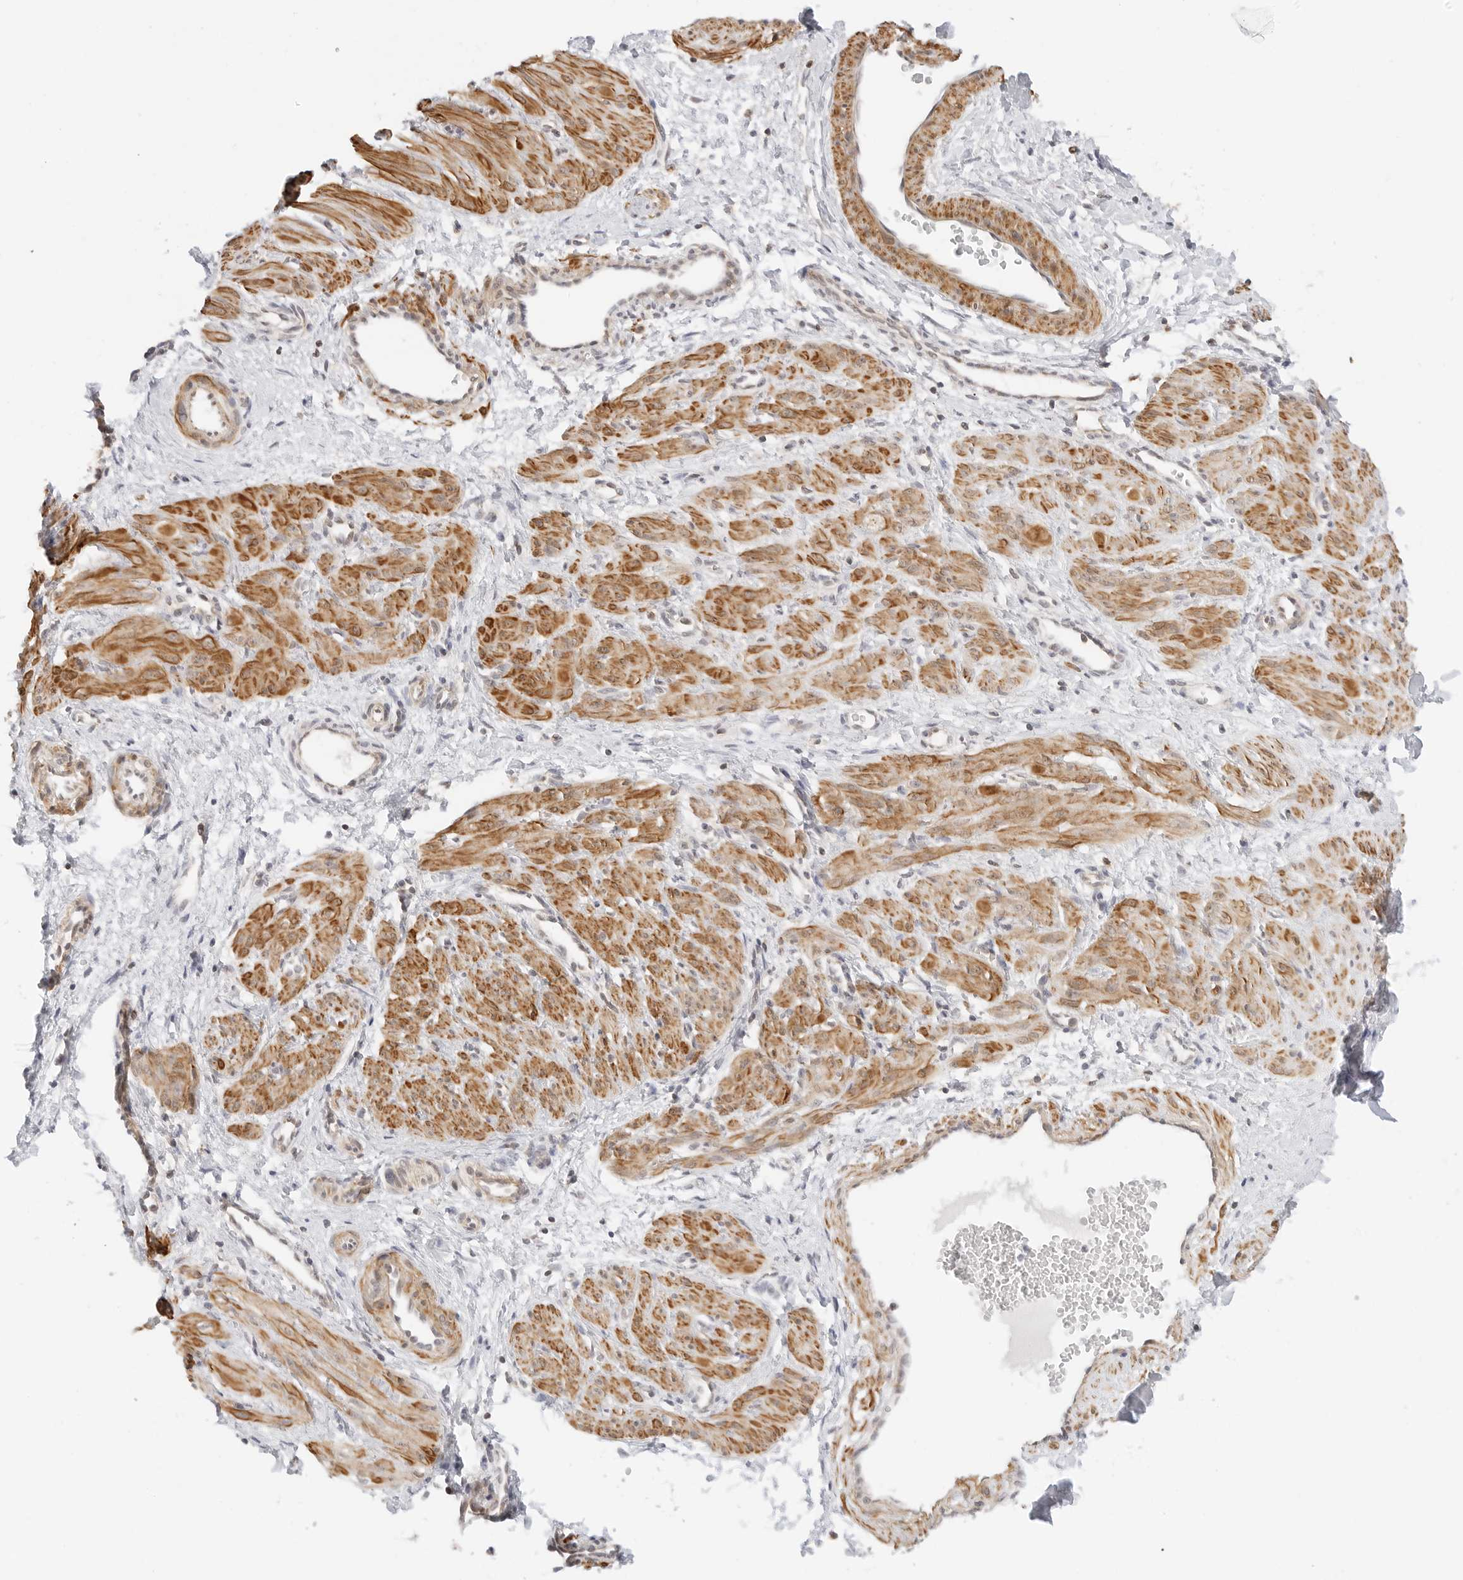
{"staining": {"intensity": "moderate", "quantity": ">75%", "location": "cytoplasmic/membranous"}, "tissue": "smooth muscle", "cell_type": "Smooth muscle cells", "image_type": "normal", "snomed": [{"axis": "morphology", "description": "Normal tissue, NOS"}, {"axis": "topography", "description": "Endometrium"}], "caption": "The photomicrograph demonstrates staining of benign smooth muscle, revealing moderate cytoplasmic/membranous protein staining (brown color) within smooth muscle cells. (DAB (3,3'-diaminobenzidine) IHC with brightfield microscopy, high magnification).", "gene": "GORAB", "patient": {"sex": "female", "age": 33}}